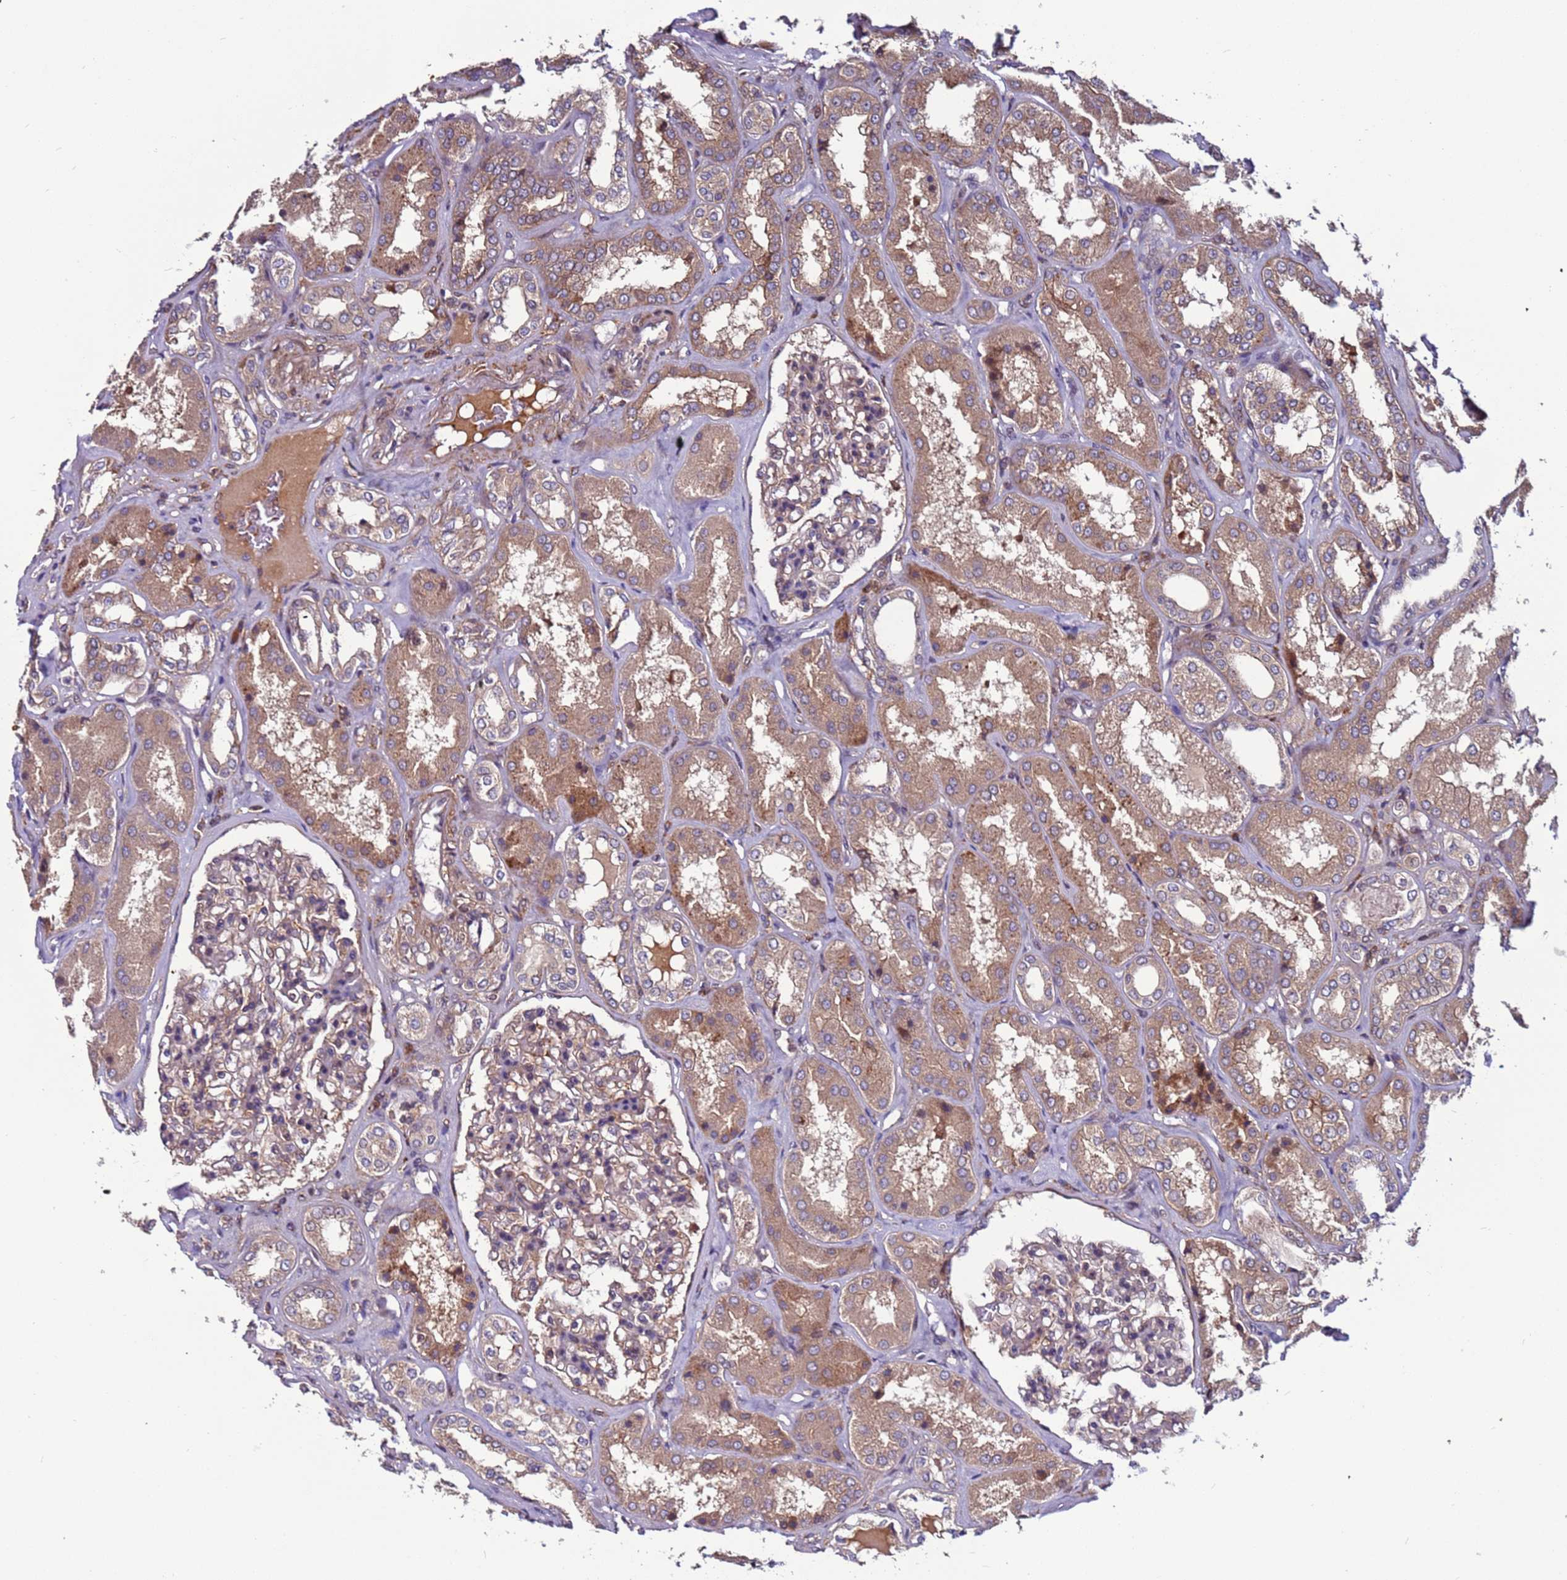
{"staining": {"intensity": "weak", "quantity": "25%-75%", "location": "cytoplasmic/membranous"}, "tissue": "kidney", "cell_type": "Cells in glomeruli", "image_type": "normal", "snomed": [{"axis": "morphology", "description": "Normal tissue, NOS"}, {"axis": "topography", "description": "Kidney"}], "caption": "Normal kidney was stained to show a protein in brown. There is low levels of weak cytoplasmic/membranous staining in approximately 25%-75% of cells in glomeruli.", "gene": "GAREM1", "patient": {"sex": "female", "age": 56}}